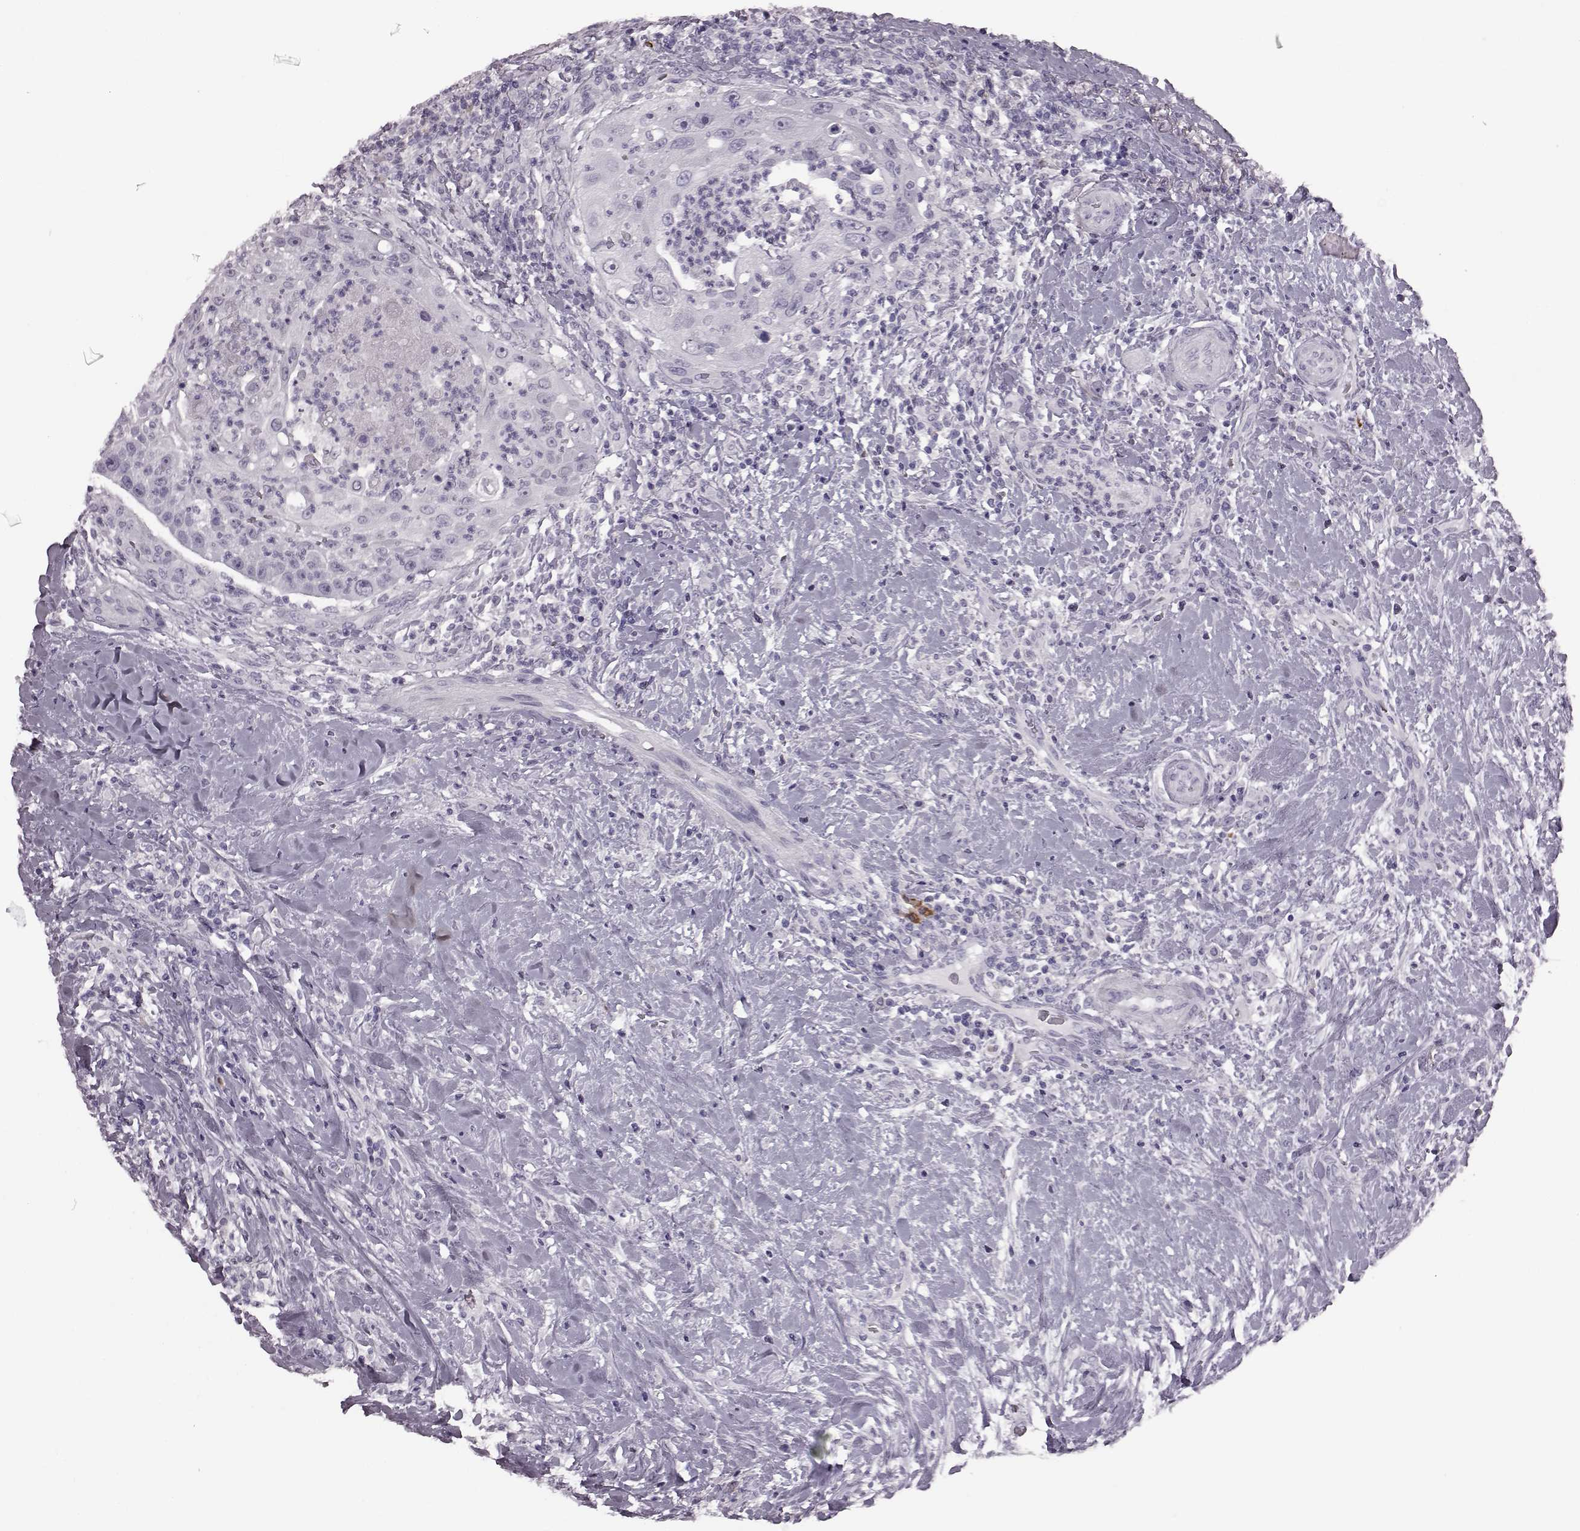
{"staining": {"intensity": "negative", "quantity": "none", "location": "none"}, "tissue": "head and neck cancer", "cell_type": "Tumor cells", "image_type": "cancer", "snomed": [{"axis": "morphology", "description": "Squamous cell carcinoma, NOS"}, {"axis": "topography", "description": "Head-Neck"}], "caption": "Tumor cells show no significant protein staining in head and neck squamous cell carcinoma.", "gene": "JSRP1", "patient": {"sex": "male", "age": 69}}